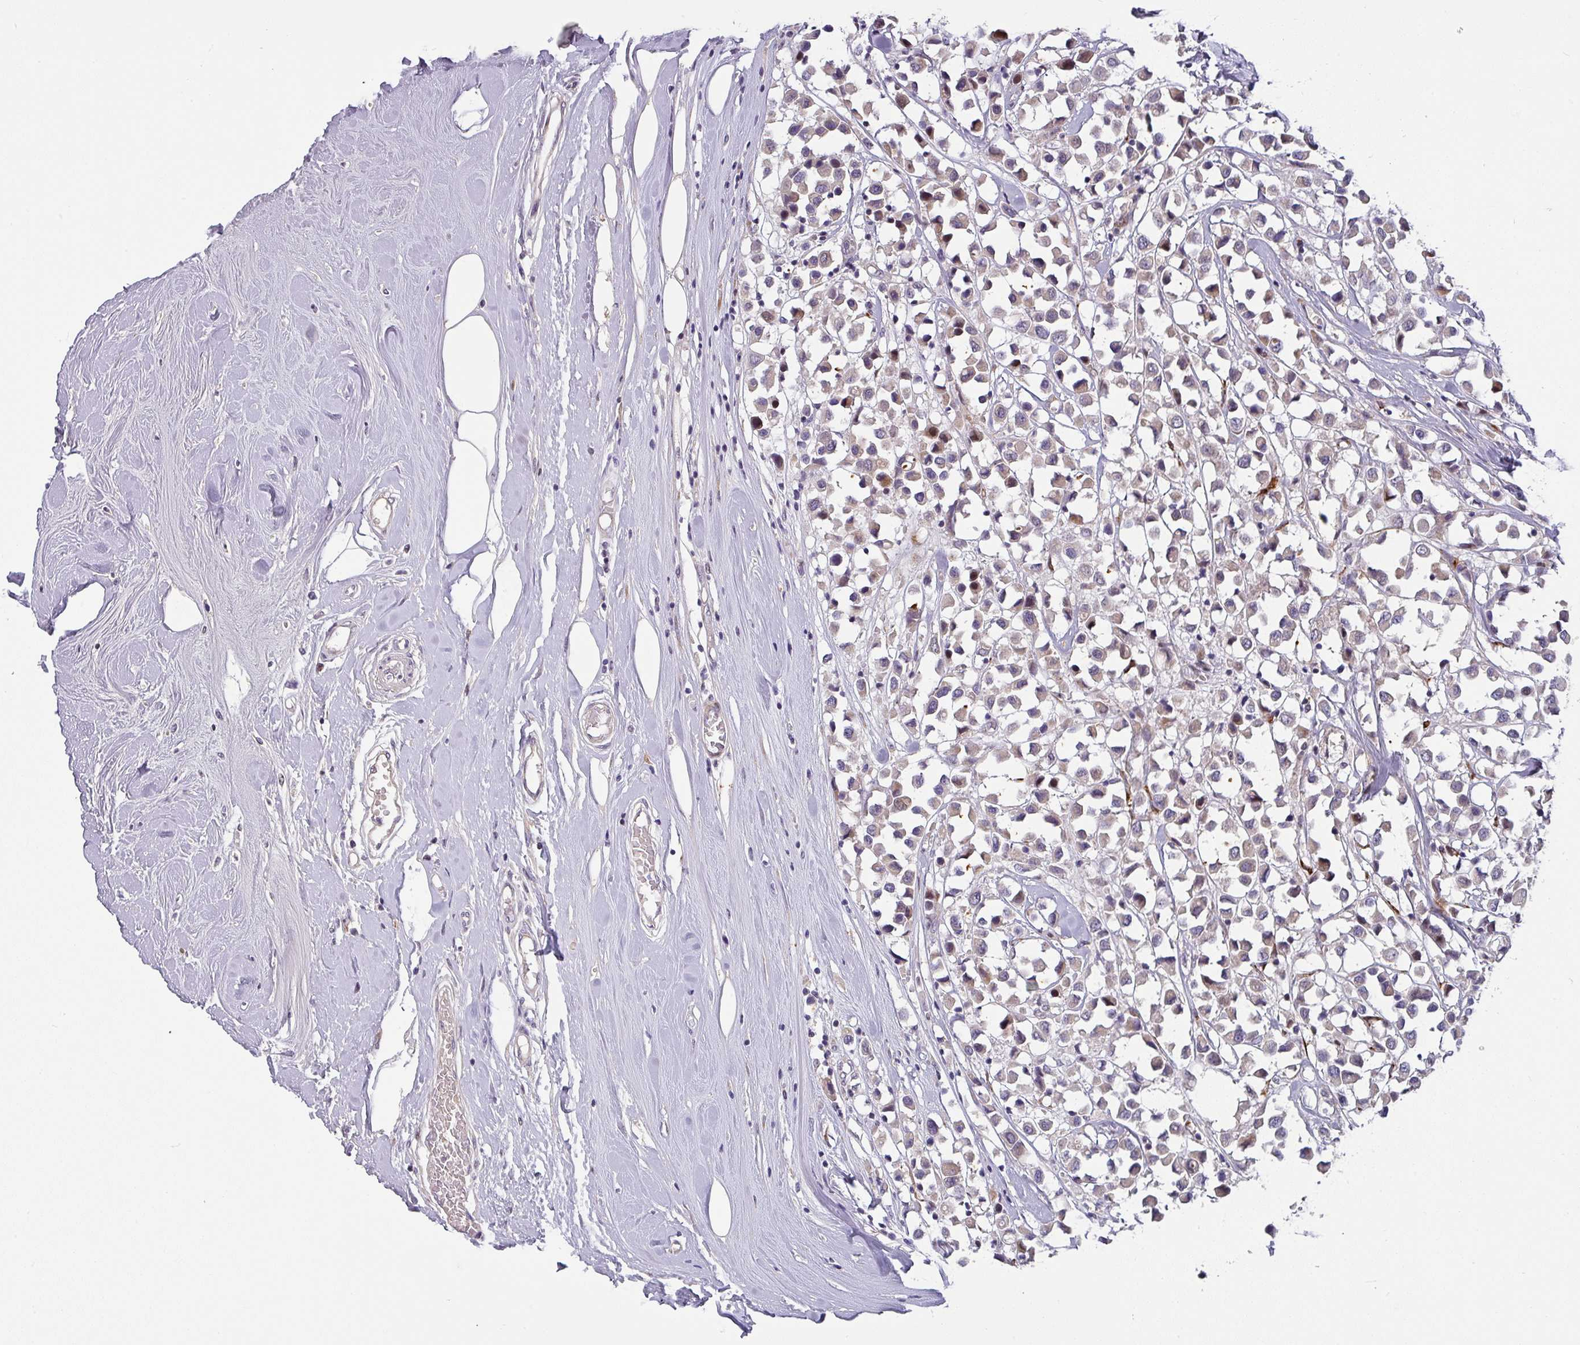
{"staining": {"intensity": "weak", "quantity": "25%-75%", "location": "cytoplasmic/membranous"}, "tissue": "breast cancer", "cell_type": "Tumor cells", "image_type": "cancer", "snomed": [{"axis": "morphology", "description": "Duct carcinoma"}, {"axis": "topography", "description": "Breast"}], "caption": "Infiltrating ductal carcinoma (breast) stained with immunohistochemistry (IHC) reveals weak cytoplasmic/membranous staining in approximately 25%-75% of tumor cells.", "gene": "KLHL3", "patient": {"sex": "female", "age": 61}}